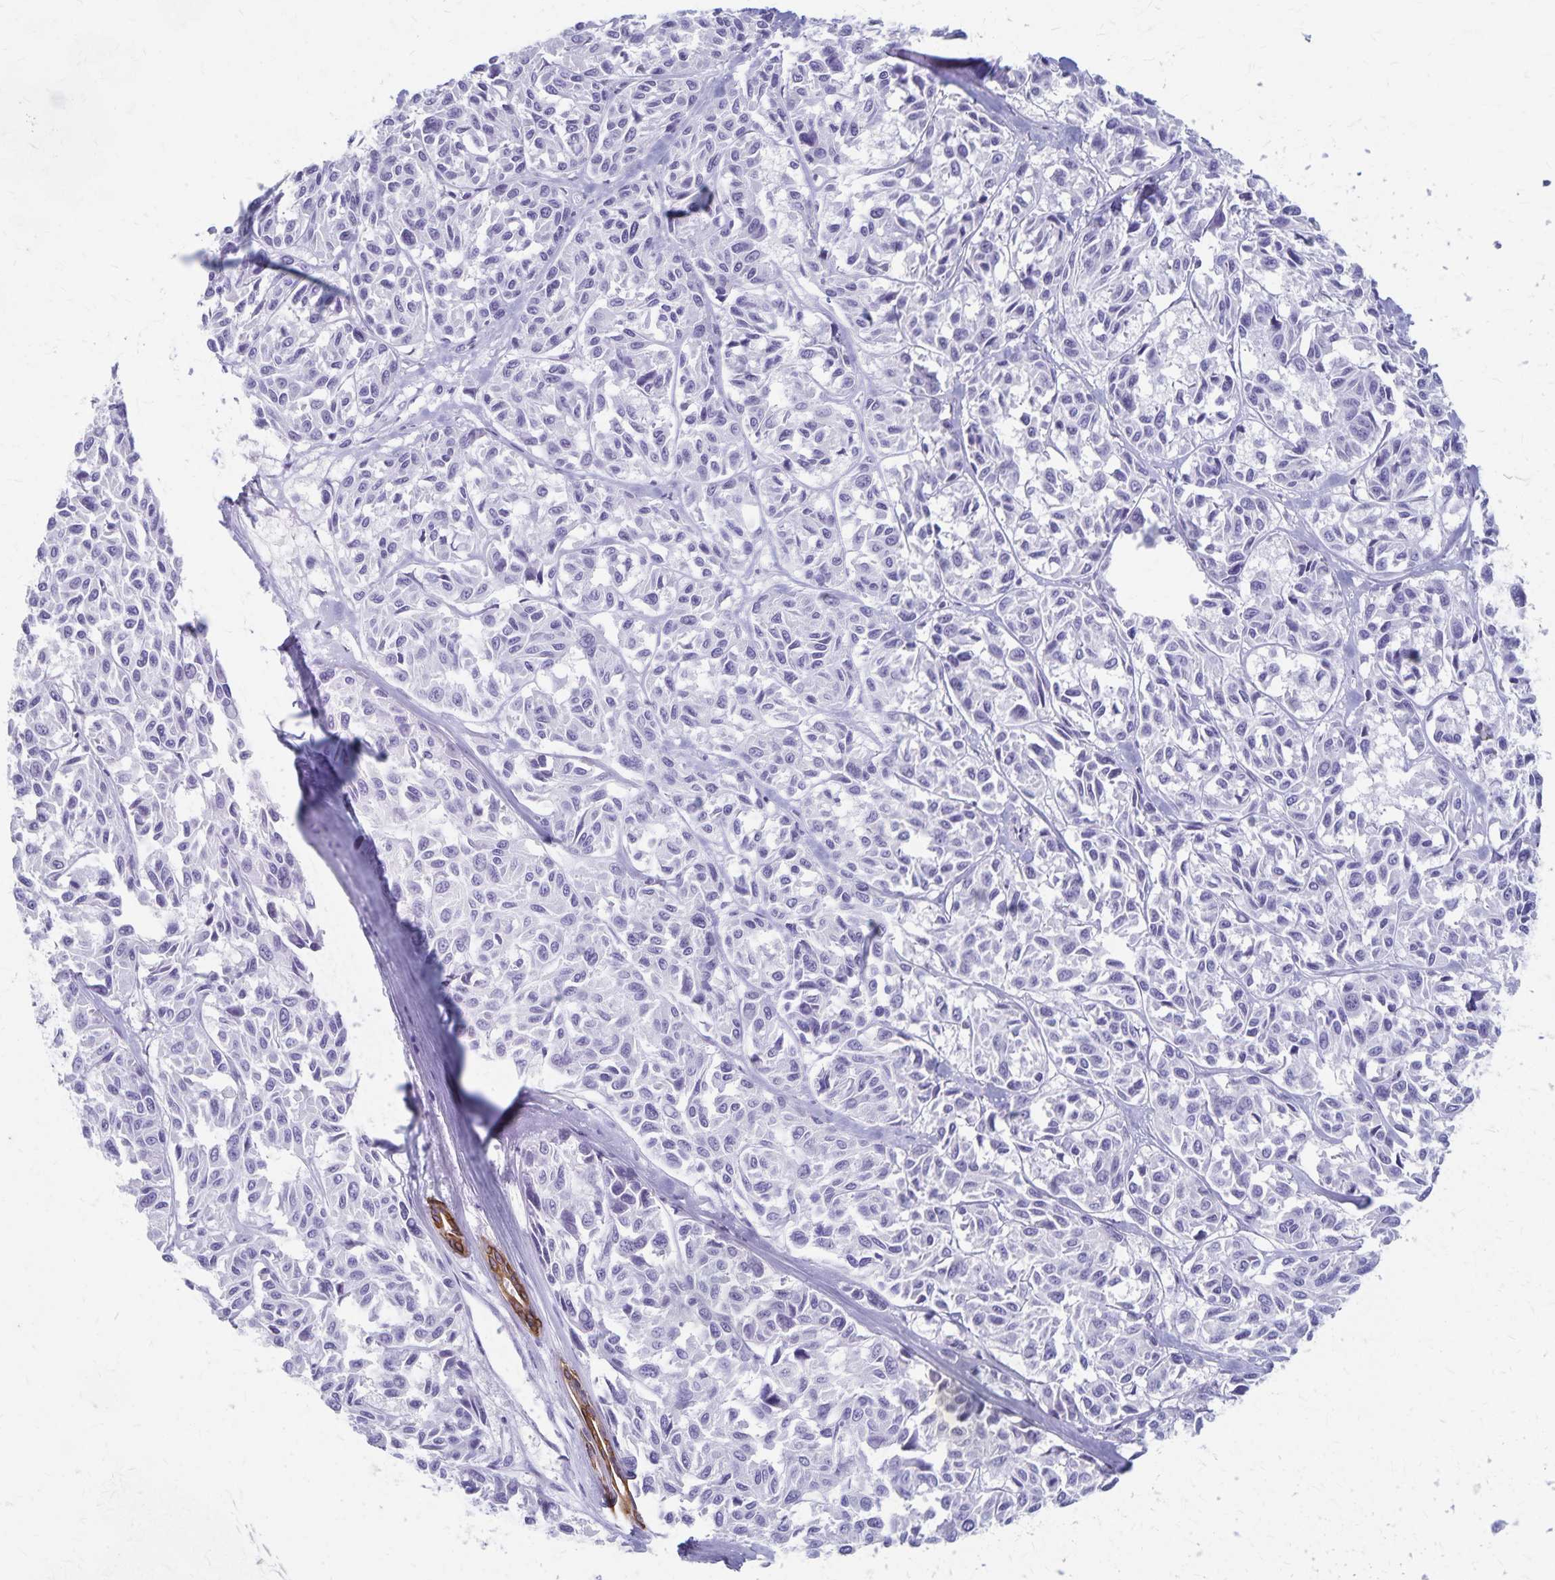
{"staining": {"intensity": "negative", "quantity": "none", "location": "none"}, "tissue": "melanoma", "cell_type": "Tumor cells", "image_type": "cancer", "snomed": [{"axis": "morphology", "description": "Malignant melanoma, NOS"}, {"axis": "topography", "description": "Skin"}], "caption": "This is an immunohistochemistry (IHC) image of melanoma. There is no expression in tumor cells.", "gene": "GPBAR1", "patient": {"sex": "female", "age": 66}}